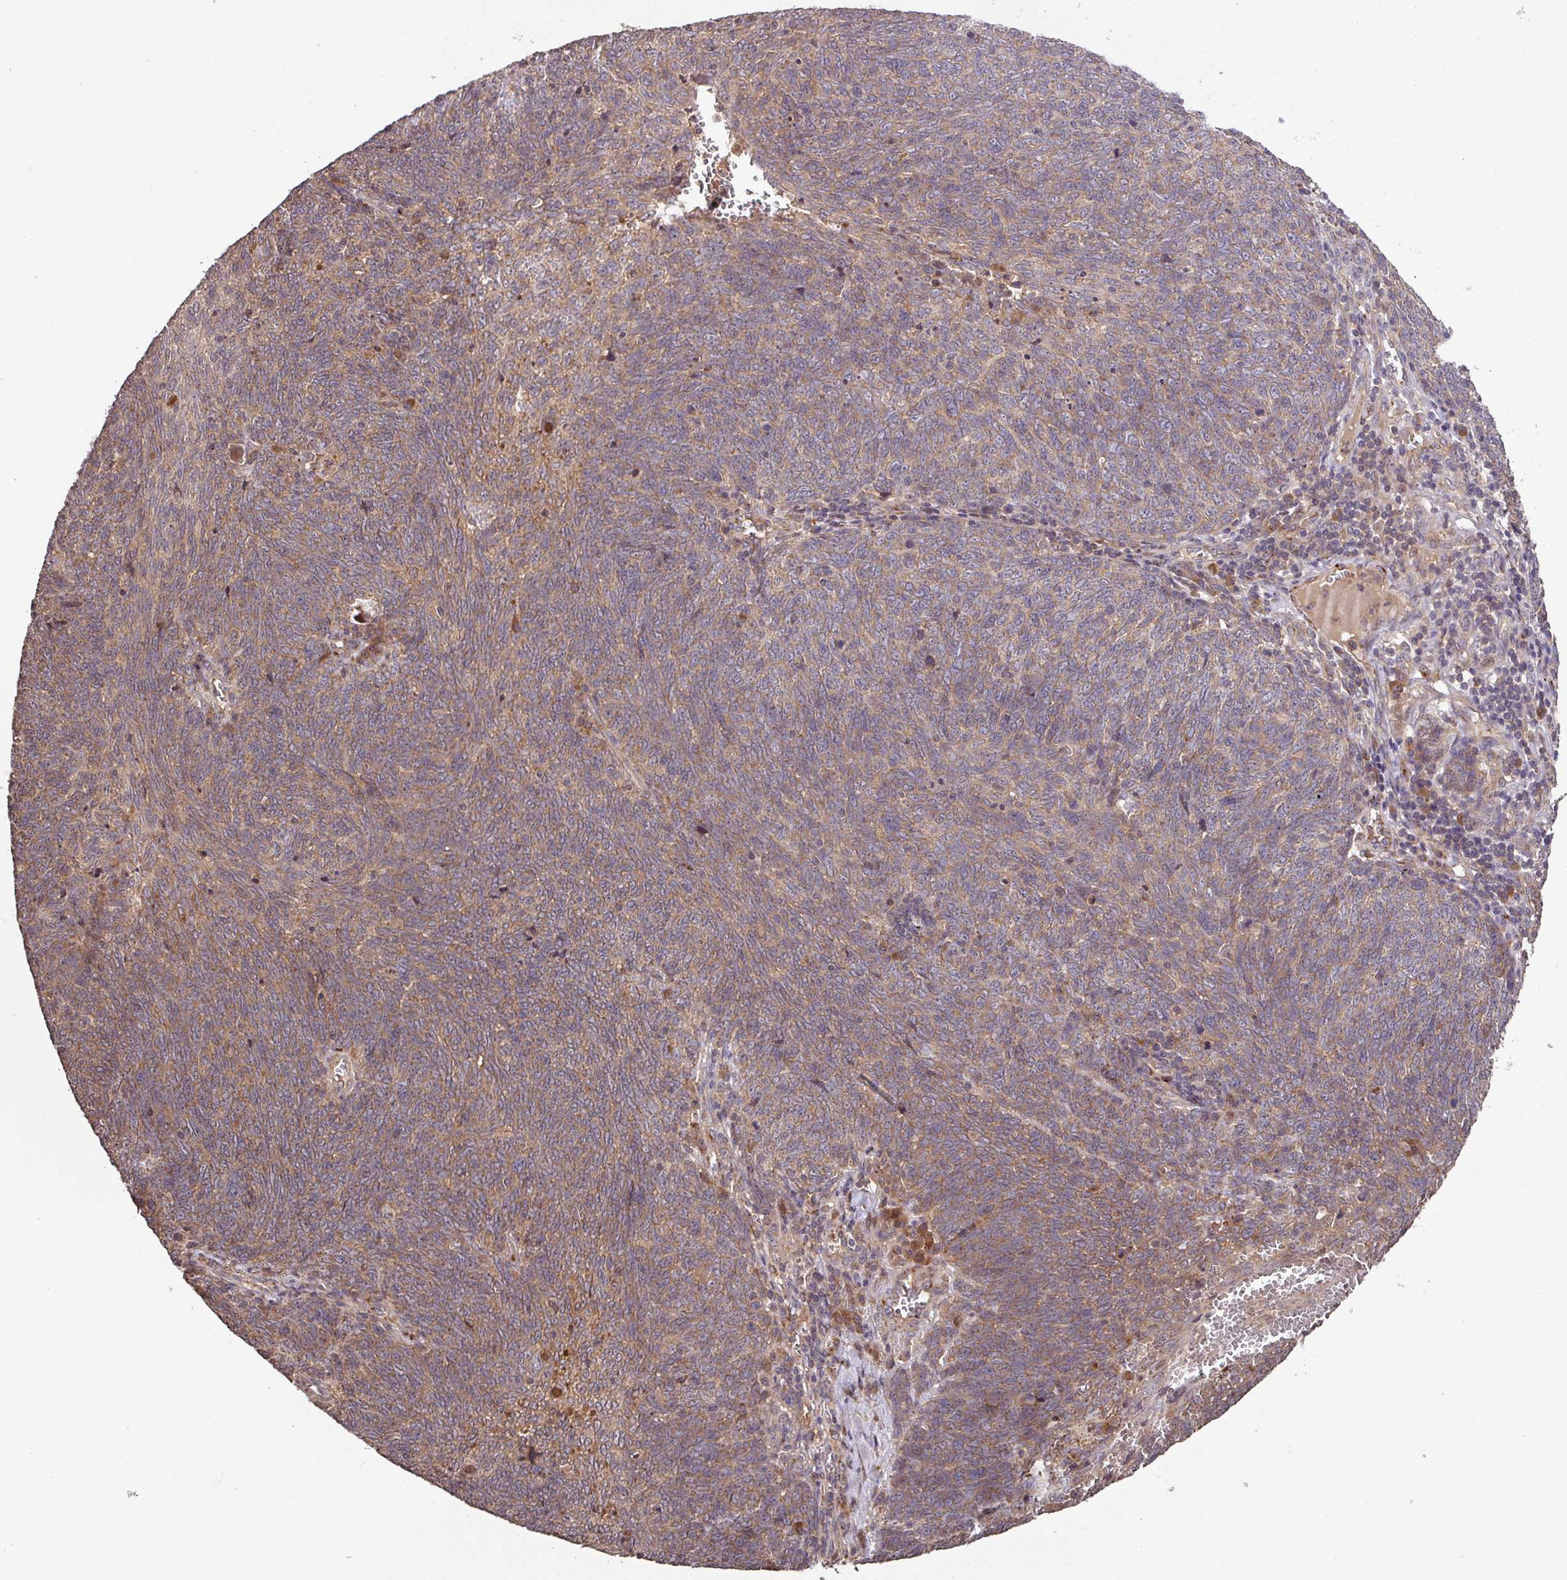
{"staining": {"intensity": "moderate", "quantity": "25%-75%", "location": "cytoplasmic/membranous"}, "tissue": "lung cancer", "cell_type": "Tumor cells", "image_type": "cancer", "snomed": [{"axis": "morphology", "description": "Squamous cell carcinoma, NOS"}, {"axis": "topography", "description": "Lung"}], "caption": "Lung cancer (squamous cell carcinoma) stained with DAB immunohistochemistry (IHC) shows medium levels of moderate cytoplasmic/membranous positivity in about 25%-75% of tumor cells. Nuclei are stained in blue.", "gene": "MRRF", "patient": {"sex": "female", "age": 72}}